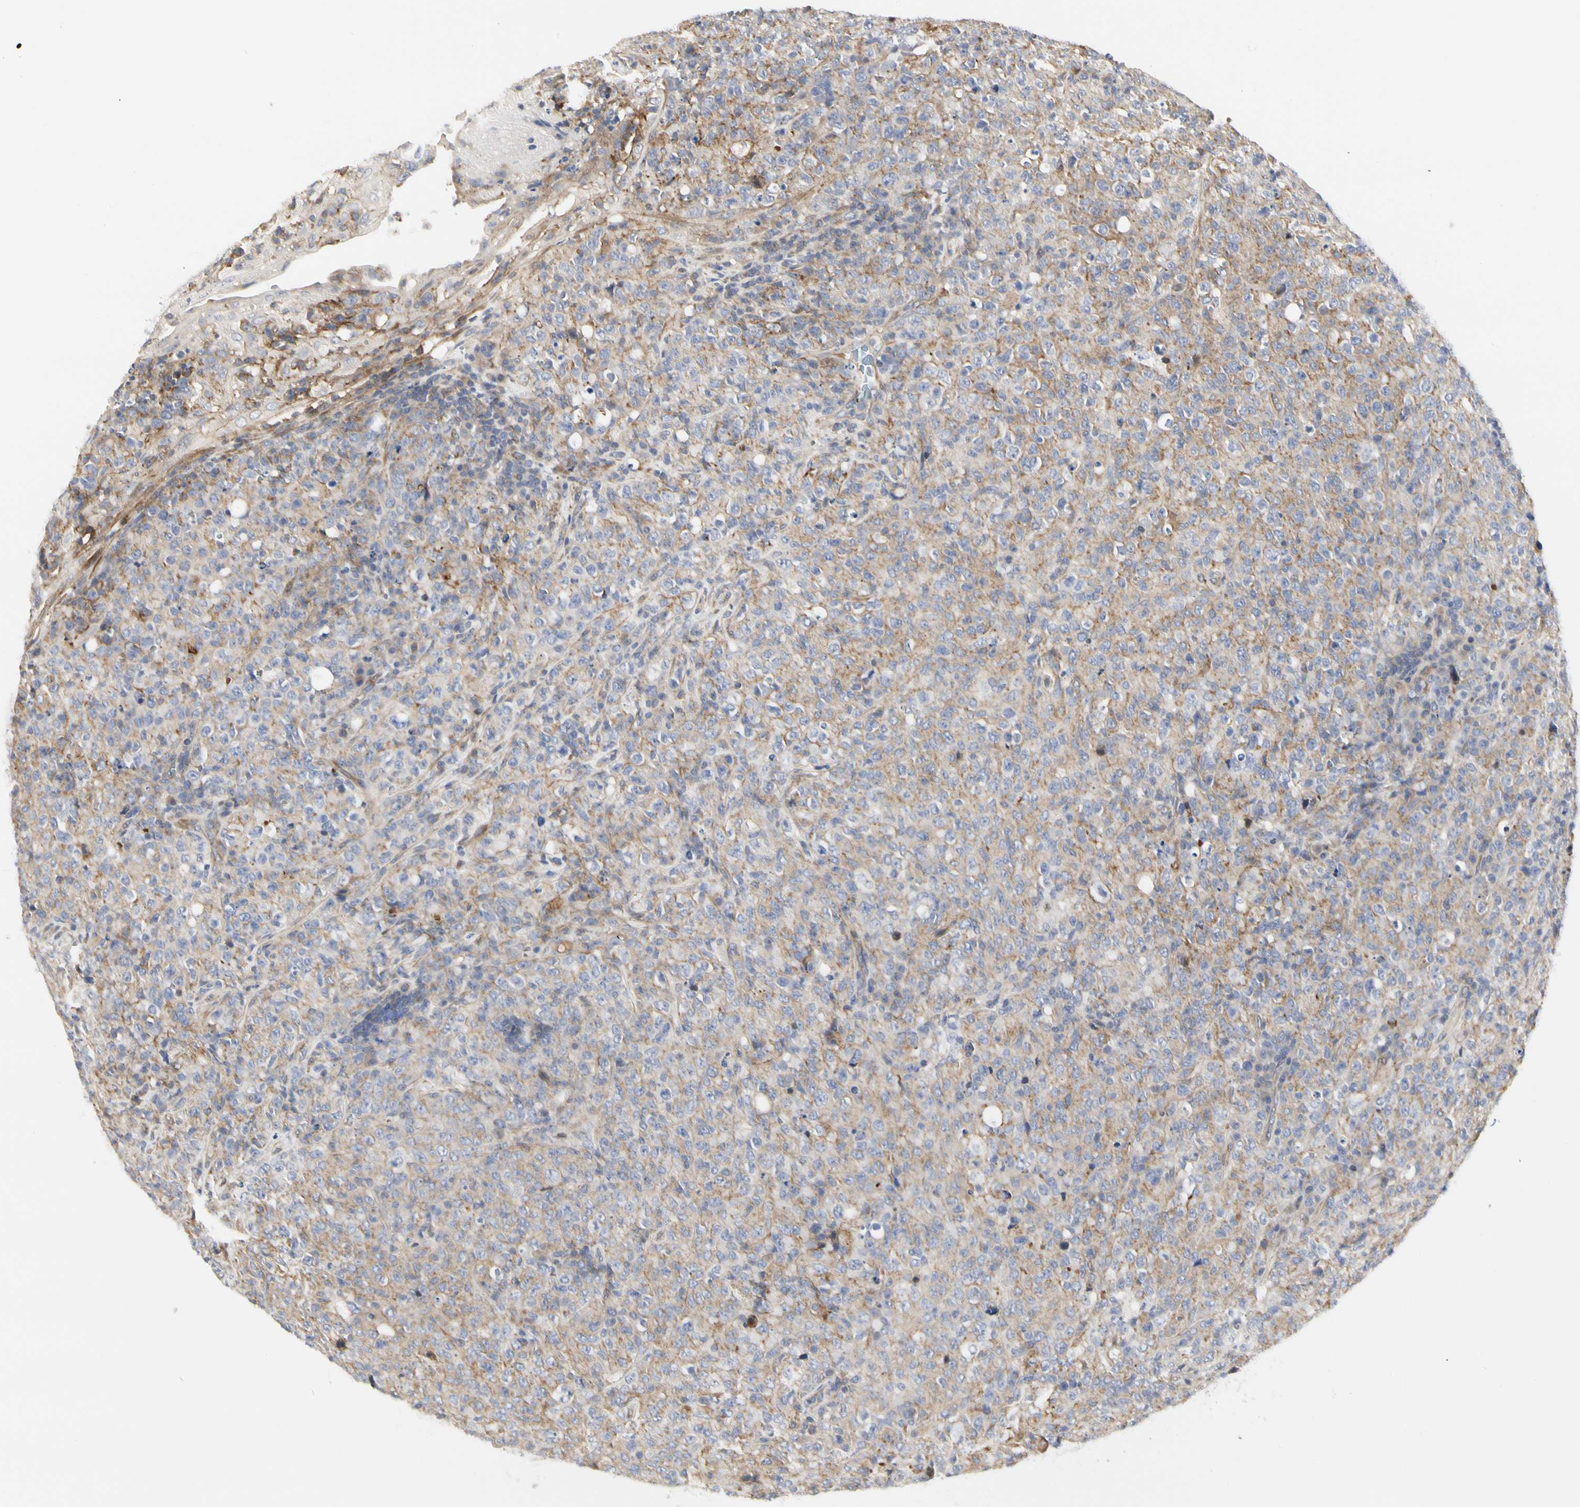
{"staining": {"intensity": "weak", "quantity": "25%-75%", "location": "cytoplasmic/membranous"}, "tissue": "lymphoma", "cell_type": "Tumor cells", "image_type": "cancer", "snomed": [{"axis": "morphology", "description": "Malignant lymphoma, non-Hodgkin's type, High grade"}, {"axis": "topography", "description": "Tonsil"}], "caption": "This image demonstrates IHC staining of human lymphoma, with low weak cytoplasmic/membranous staining in about 25%-75% of tumor cells.", "gene": "SHANK2", "patient": {"sex": "female", "age": 36}}